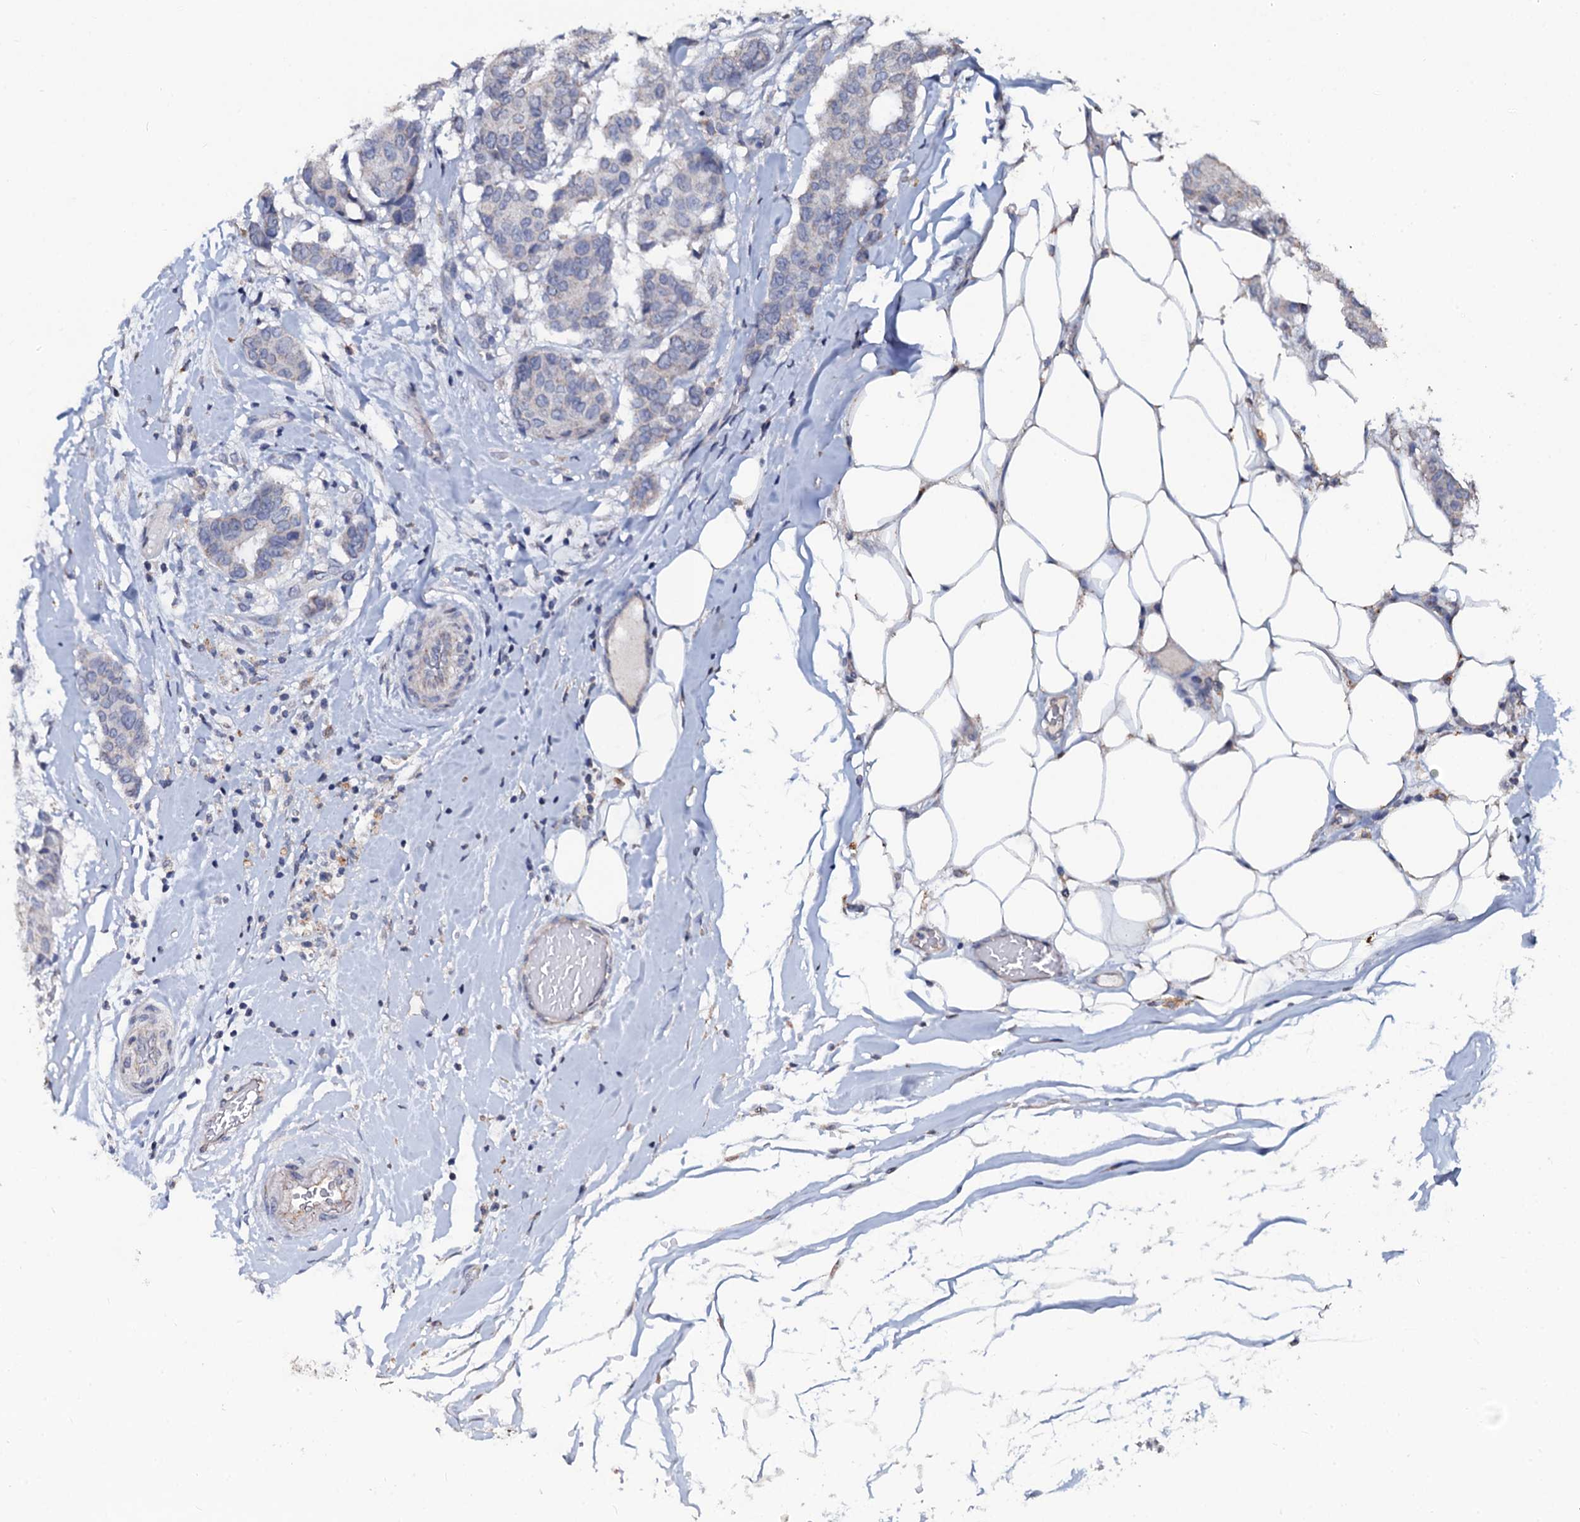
{"staining": {"intensity": "negative", "quantity": "none", "location": "none"}, "tissue": "breast cancer", "cell_type": "Tumor cells", "image_type": "cancer", "snomed": [{"axis": "morphology", "description": "Duct carcinoma"}, {"axis": "topography", "description": "Breast"}], "caption": "Image shows no significant protein expression in tumor cells of breast invasive ductal carcinoma.", "gene": "SLC37A4", "patient": {"sex": "female", "age": 75}}